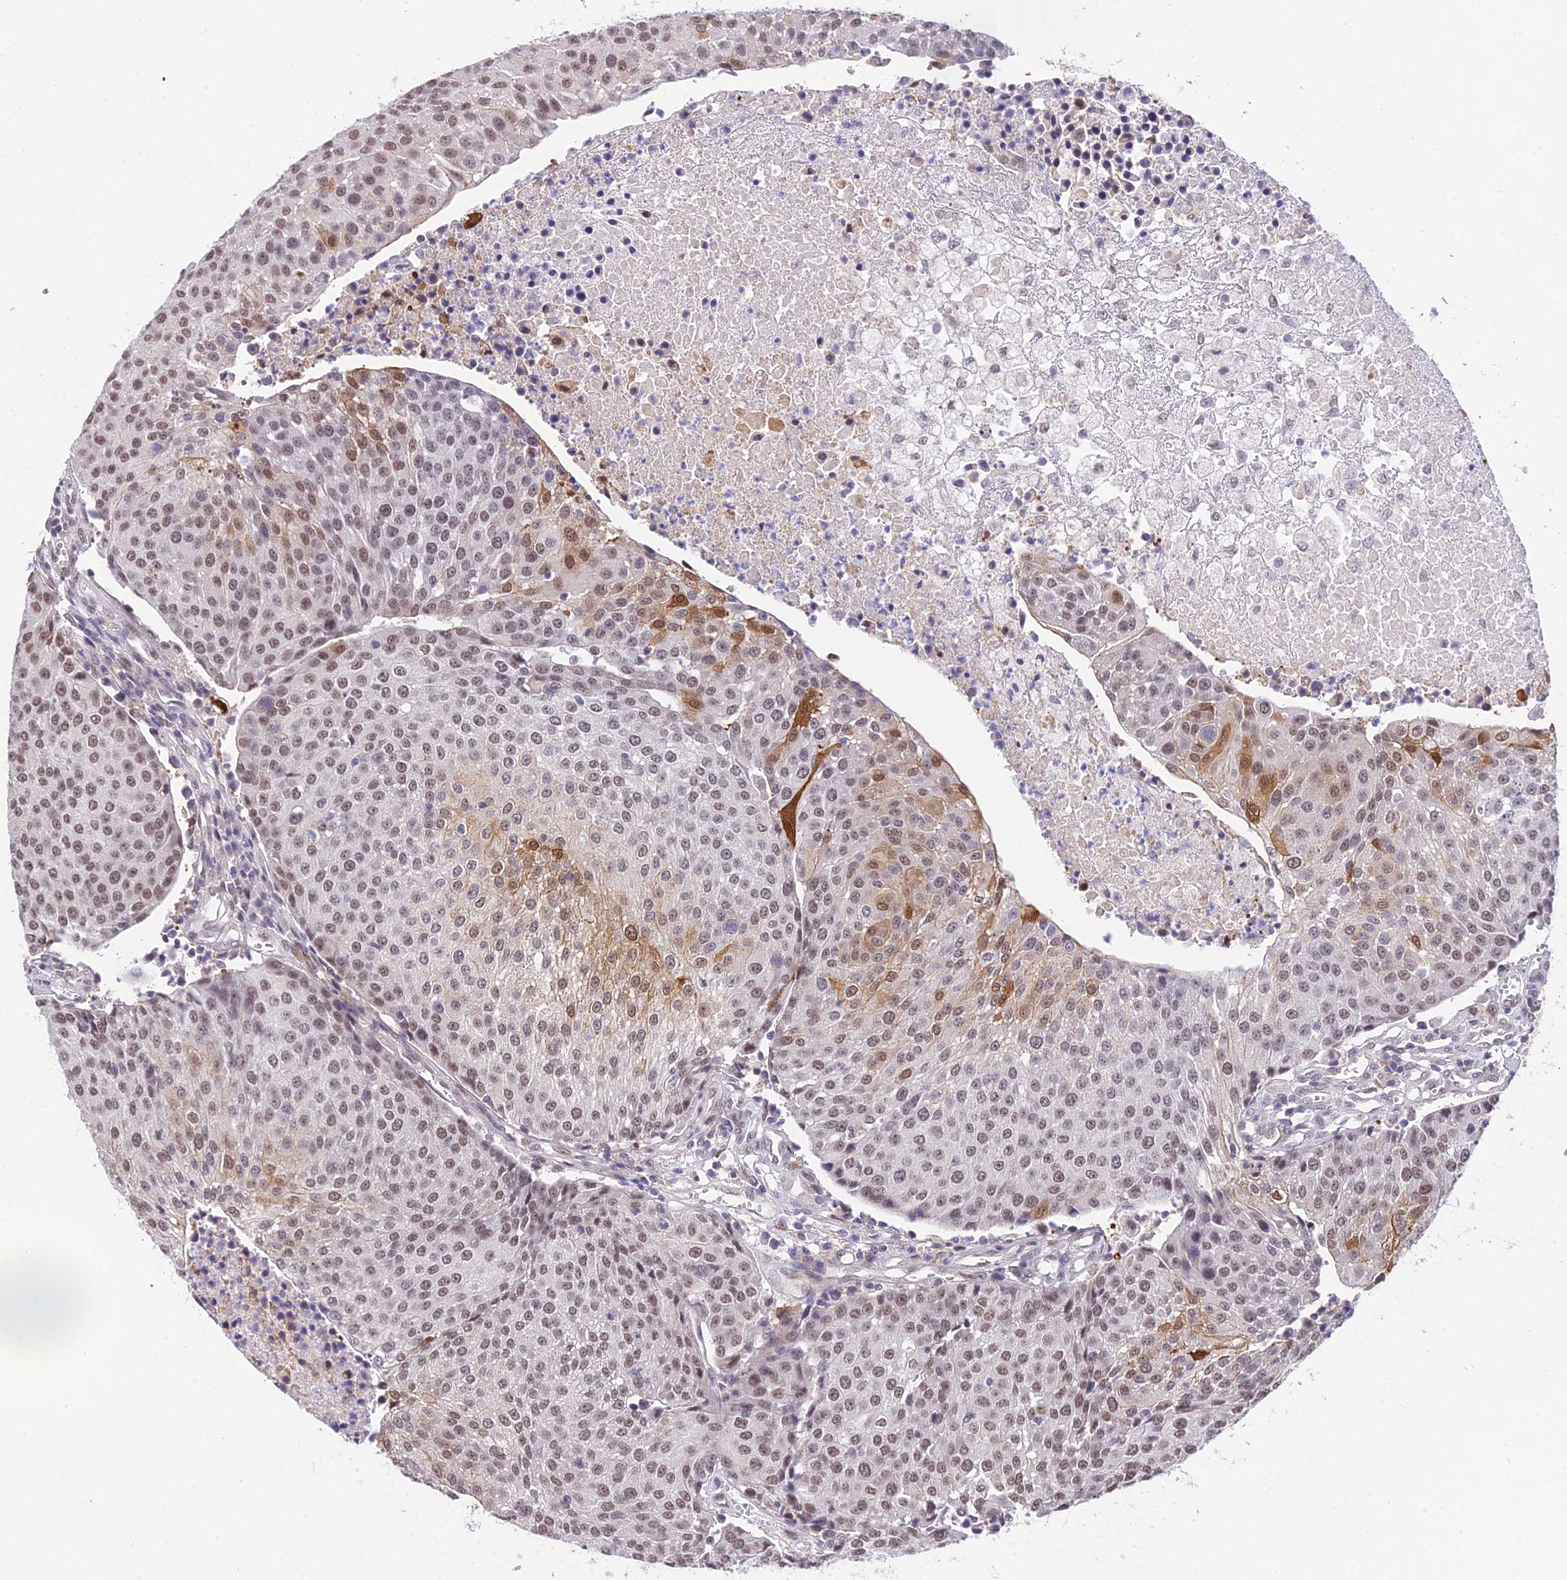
{"staining": {"intensity": "moderate", "quantity": "<25%", "location": "cytoplasmic/membranous,nuclear"}, "tissue": "urothelial cancer", "cell_type": "Tumor cells", "image_type": "cancer", "snomed": [{"axis": "morphology", "description": "Urothelial carcinoma, High grade"}, {"axis": "topography", "description": "Urinary bladder"}], "caption": "This histopathology image exhibits immunohistochemistry staining of high-grade urothelial carcinoma, with low moderate cytoplasmic/membranous and nuclear staining in about <25% of tumor cells.", "gene": "POLR2I", "patient": {"sex": "female", "age": 85}}